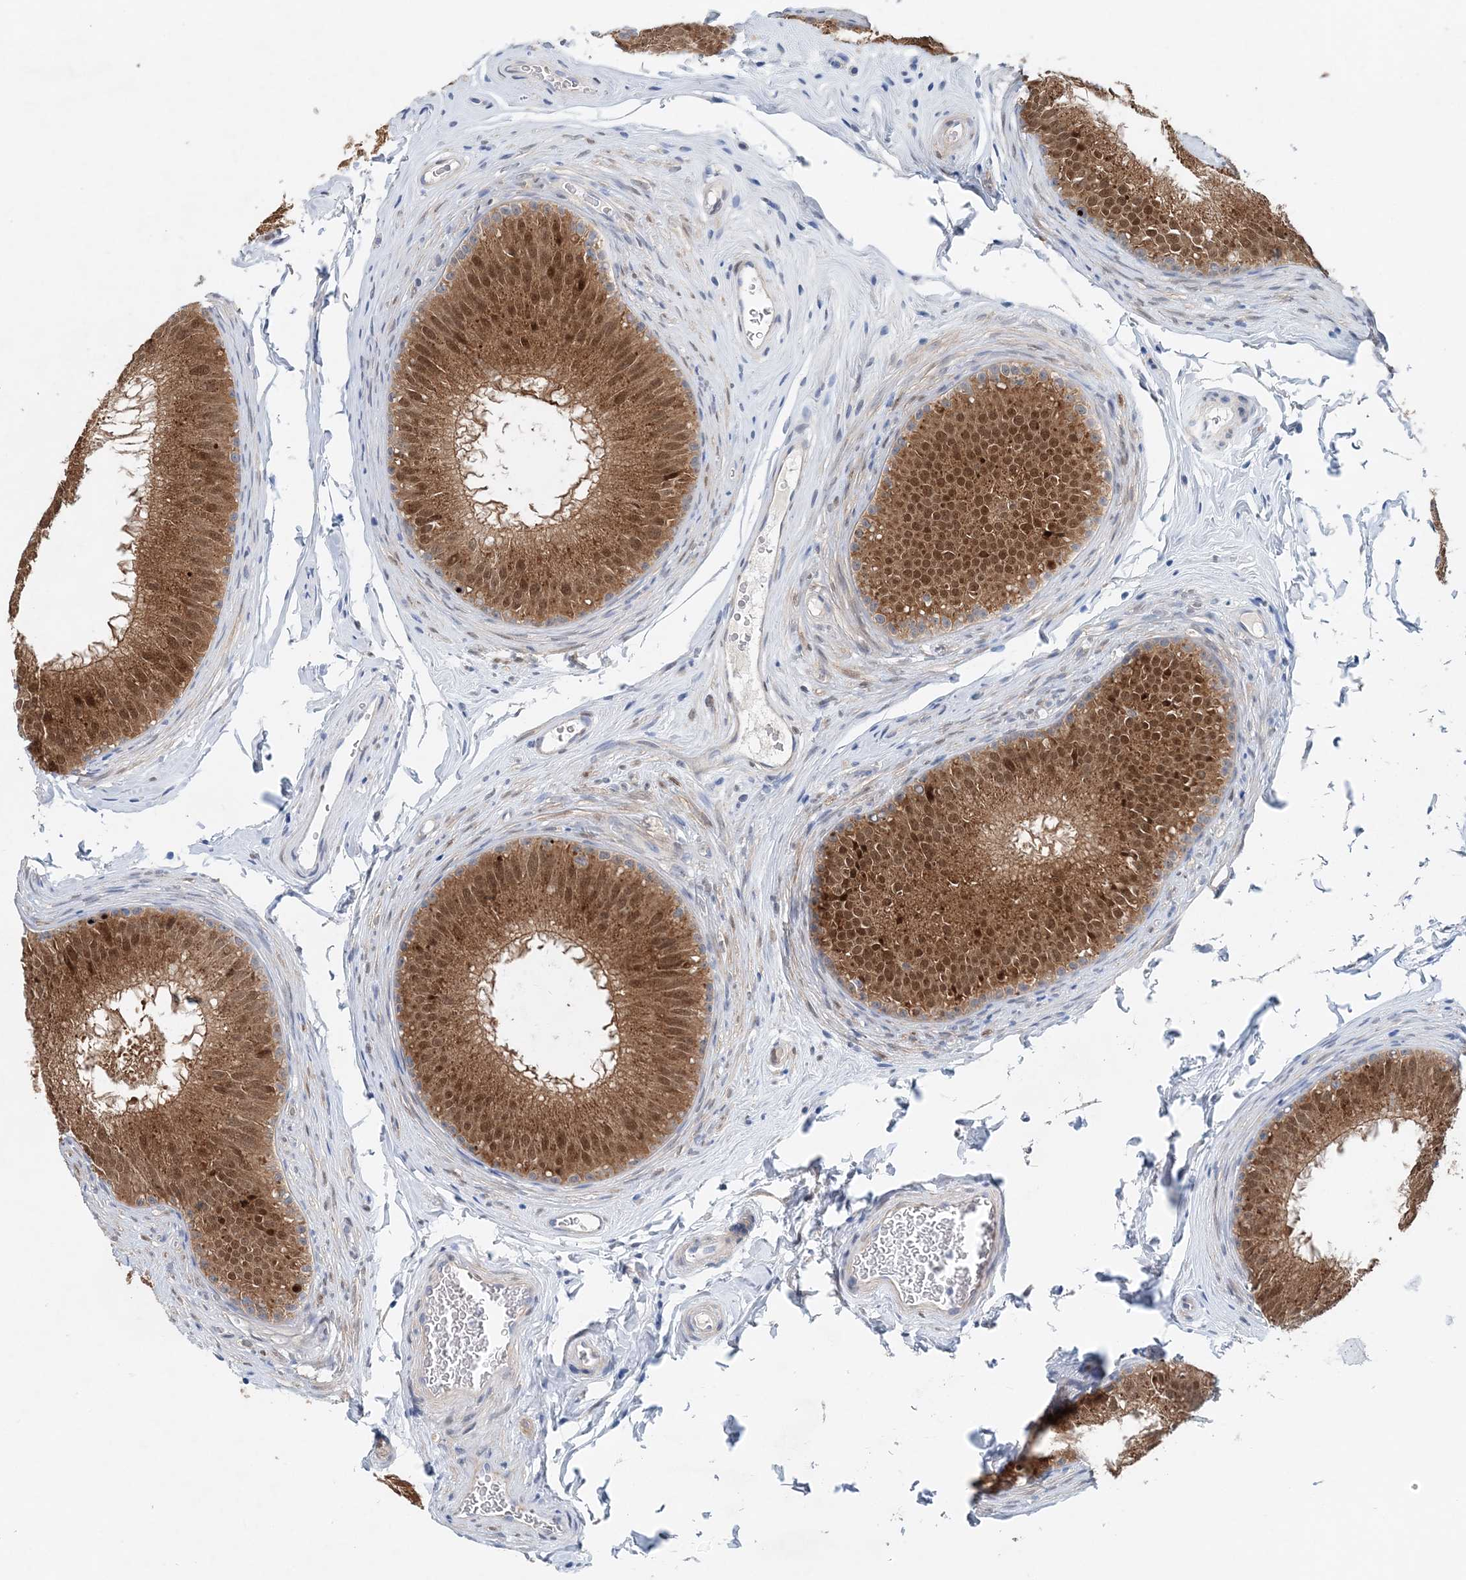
{"staining": {"intensity": "strong", "quantity": ">75%", "location": "cytoplasmic/membranous,nuclear"}, "tissue": "epididymis", "cell_type": "Glandular cells", "image_type": "normal", "snomed": [{"axis": "morphology", "description": "Normal tissue, NOS"}, {"axis": "topography", "description": "Epididymis"}], "caption": "Normal epididymis was stained to show a protein in brown. There is high levels of strong cytoplasmic/membranous,nuclear staining in approximately >75% of glandular cells.", "gene": "PFN2", "patient": {"sex": "male", "age": 32}}